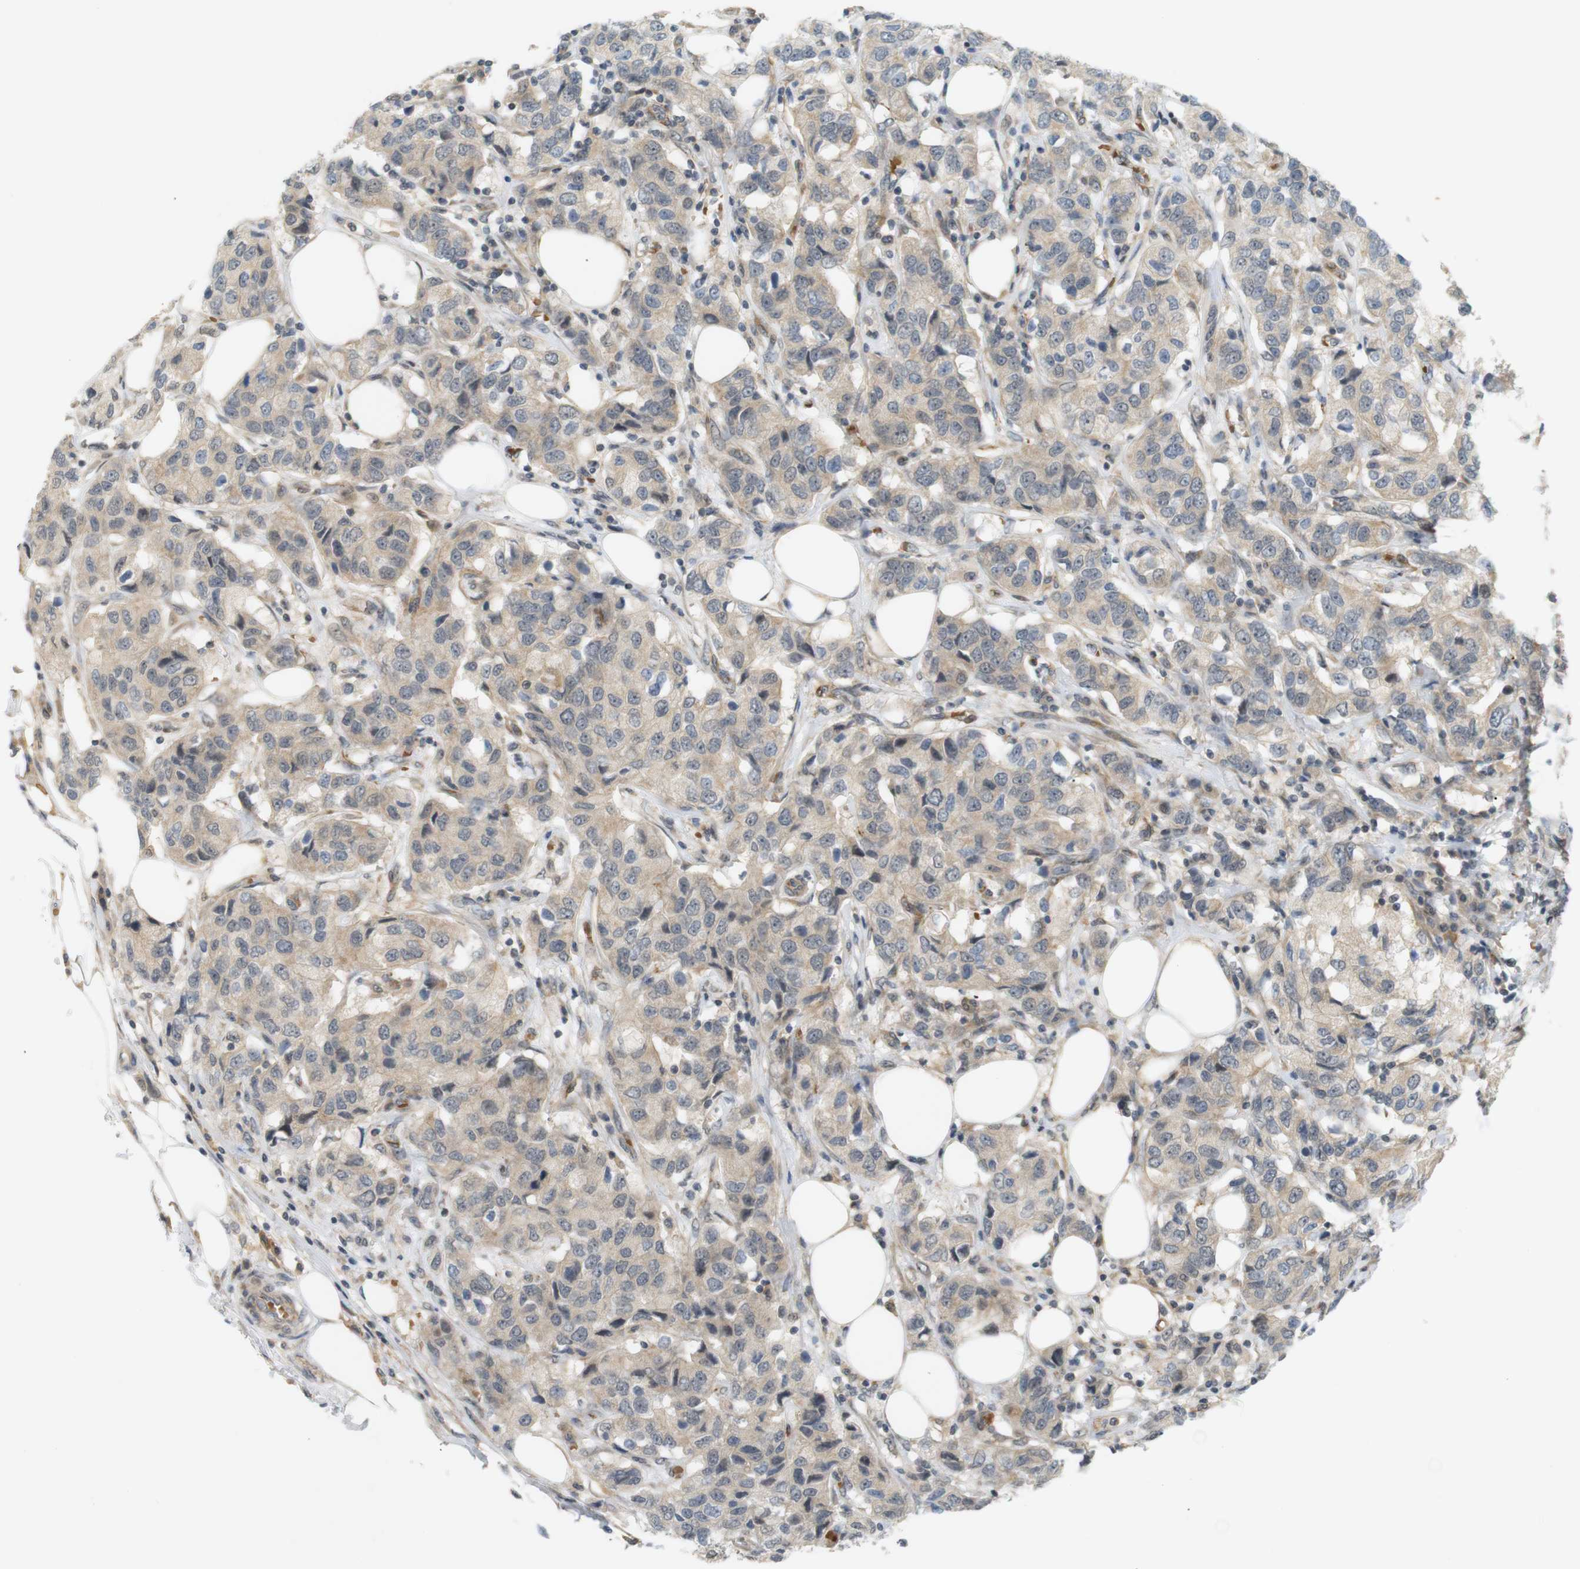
{"staining": {"intensity": "weak", "quantity": ">75%", "location": "cytoplasmic/membranous"}, "tissue": "breast cancer", "cell_type": "Tumor cells", "image_type": "cancer", "snomed": [{"axis": "morphology", "description": "Duct carcinoma"}, {"axis": "topography", "description": "Breast"}], "caption": "IHC (DAB (3,3'-diaminobenzidine)) staining of breast intraductal carcinoma displays weak cytoplasmic/membranous protein staining in about >75% of tumor cells. (IHC, brightfield microscopy, high magnification).", "gene": "SOCS6", "patient": {"sex": "female", "age": 80}}